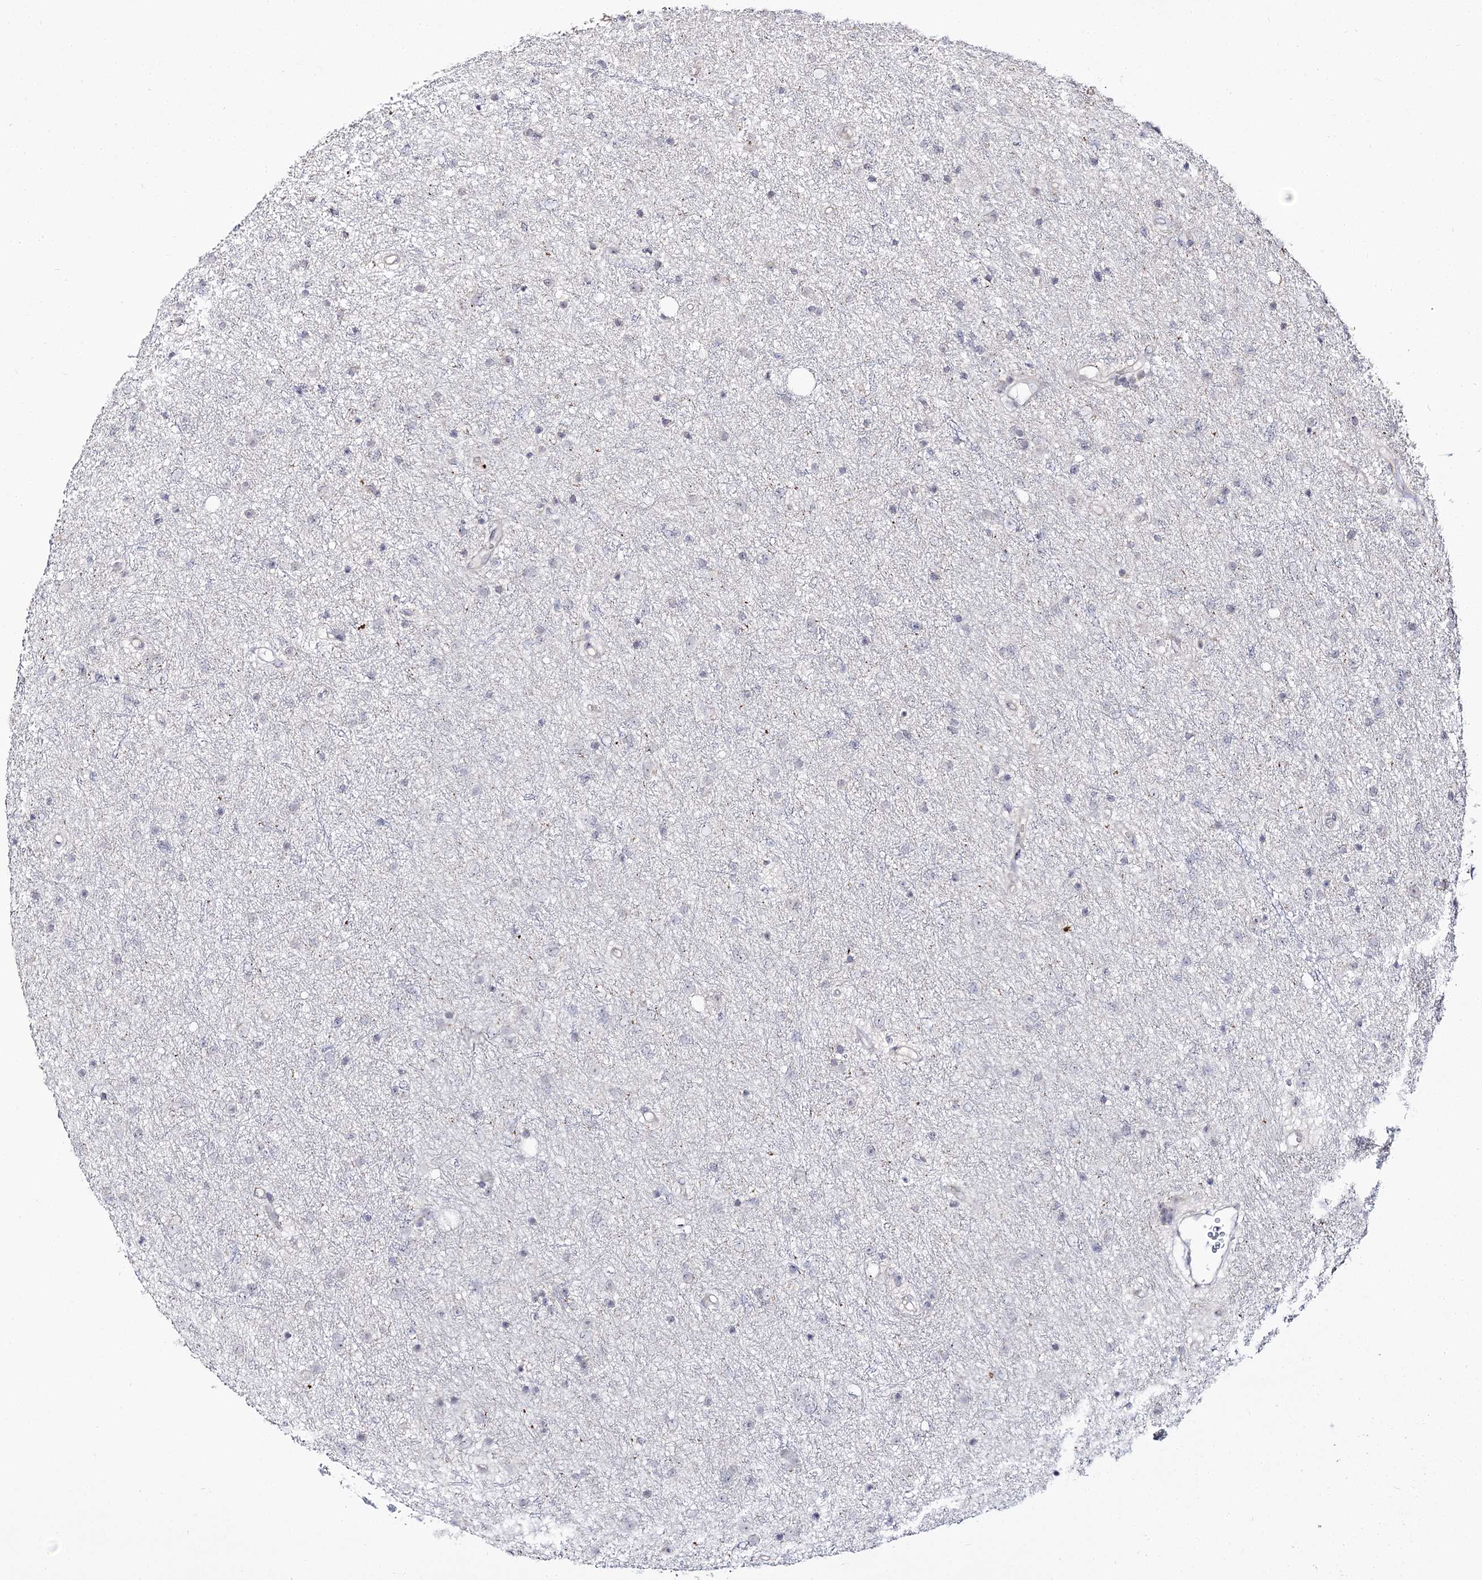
{"staining": {"intensity": "negative", "quantity": "none", "location": "none"}, "tissue": "glioma", "cell_type": "Tumor cells", "image_type": "cancer", "snomed": [{"axis": "morphology", "description": "Glioma, malignant, Low grade"}, {"axis": "topography", "description": "Cerebral cortex"}], "caption": "The immunohistochemistry (IHC) micrograph has no significant expression in tumor cells of malignant low-grade glioma tissue.", "gene": "RRP9", "patient": {"sex": "female", "age": 39}}